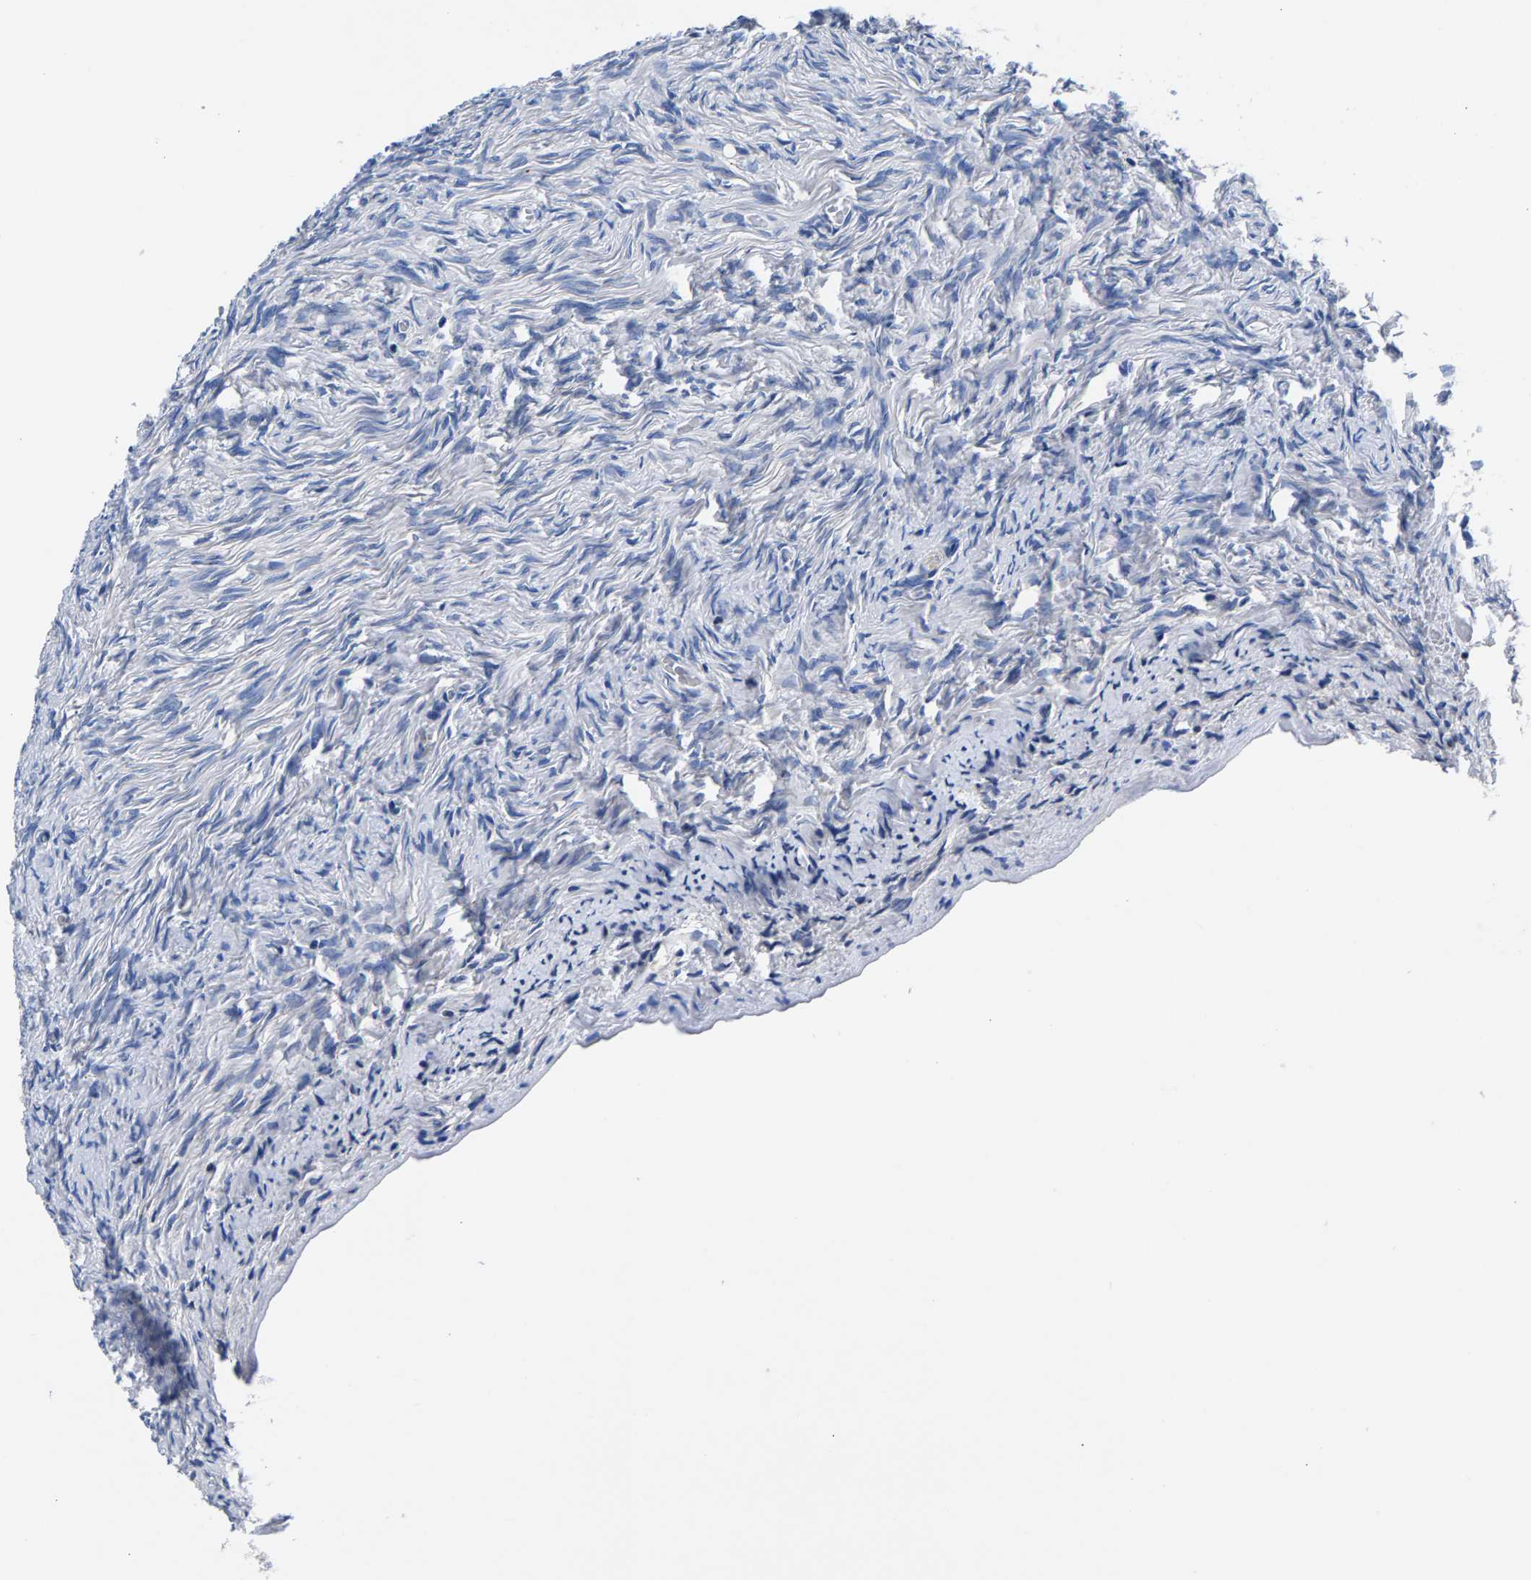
{"staining": {"intensity": "negative", "quantity": "none", "location": "none"}, "tissue": "ovary", "cell_type": "Ovarian stroma cells", "image_type": "normal", "snomed": [{"axis": "morphology", "description": "Normal tissue, NOS"}, {"axis": "topography", "description": "Ovary"}], "caption": "There is no significant expression in ovarian stroma cells of ovary. The staining is performed using DAB brown chromogen with nuclei counter-stained in using hematoxylin.", "gene": "PHF24", "patient": {"sex": "female", "age": 27}}